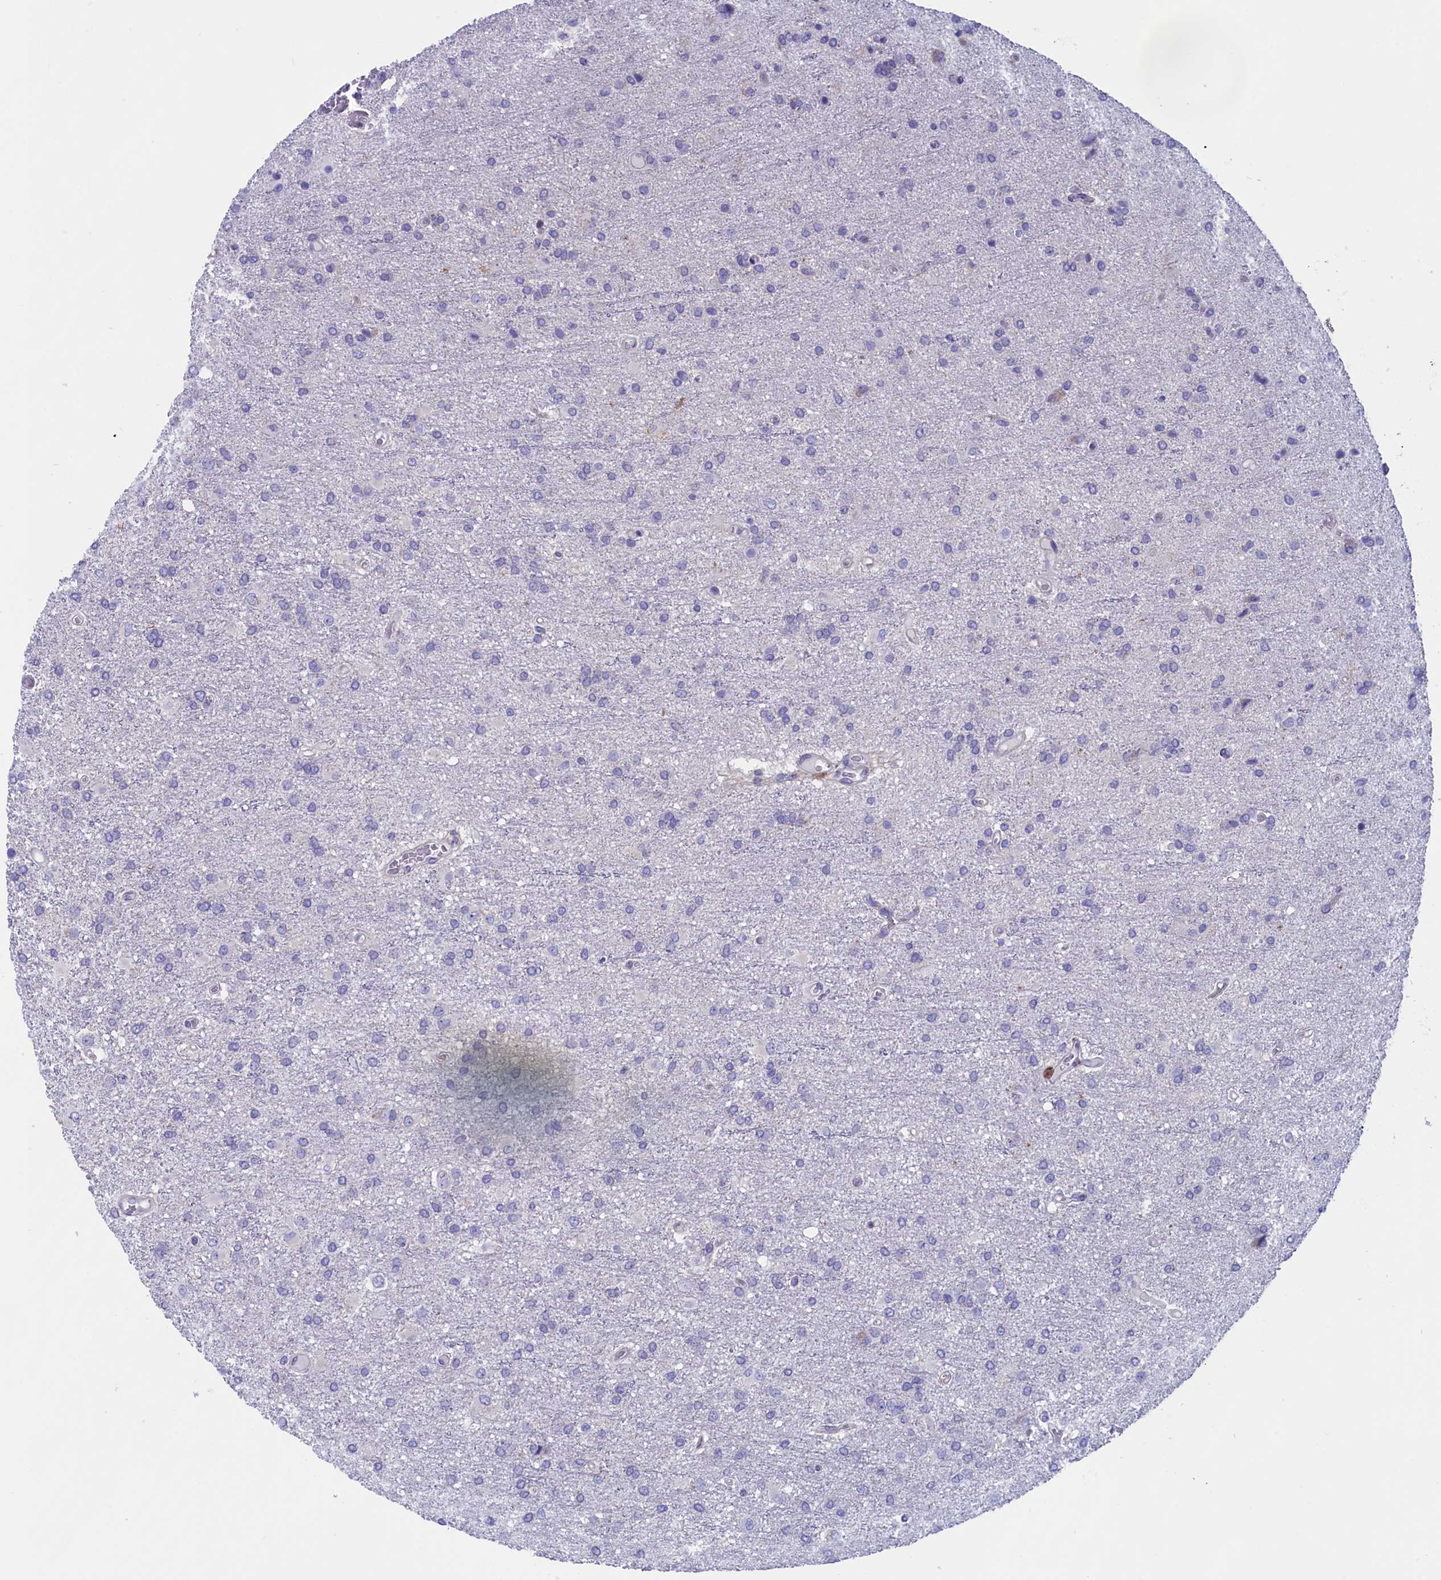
{"staining": {"intensity": "negative", "quantity": "none", "location": "none"}, "tissue": "glioma", "cell_type": "Tumor cells", "image_type": "cancer", "snomed": [{"axis": "morphology", "description": "Glioma, malignant, High grade"}, {"axis": "topography", "description": "Brain"}], "caption": "Histopathology image shows no protein positivity in tumor cells of glioma tissue.", "gene": "VPS35L", "patient": {"sex": "female", "age": 74}}